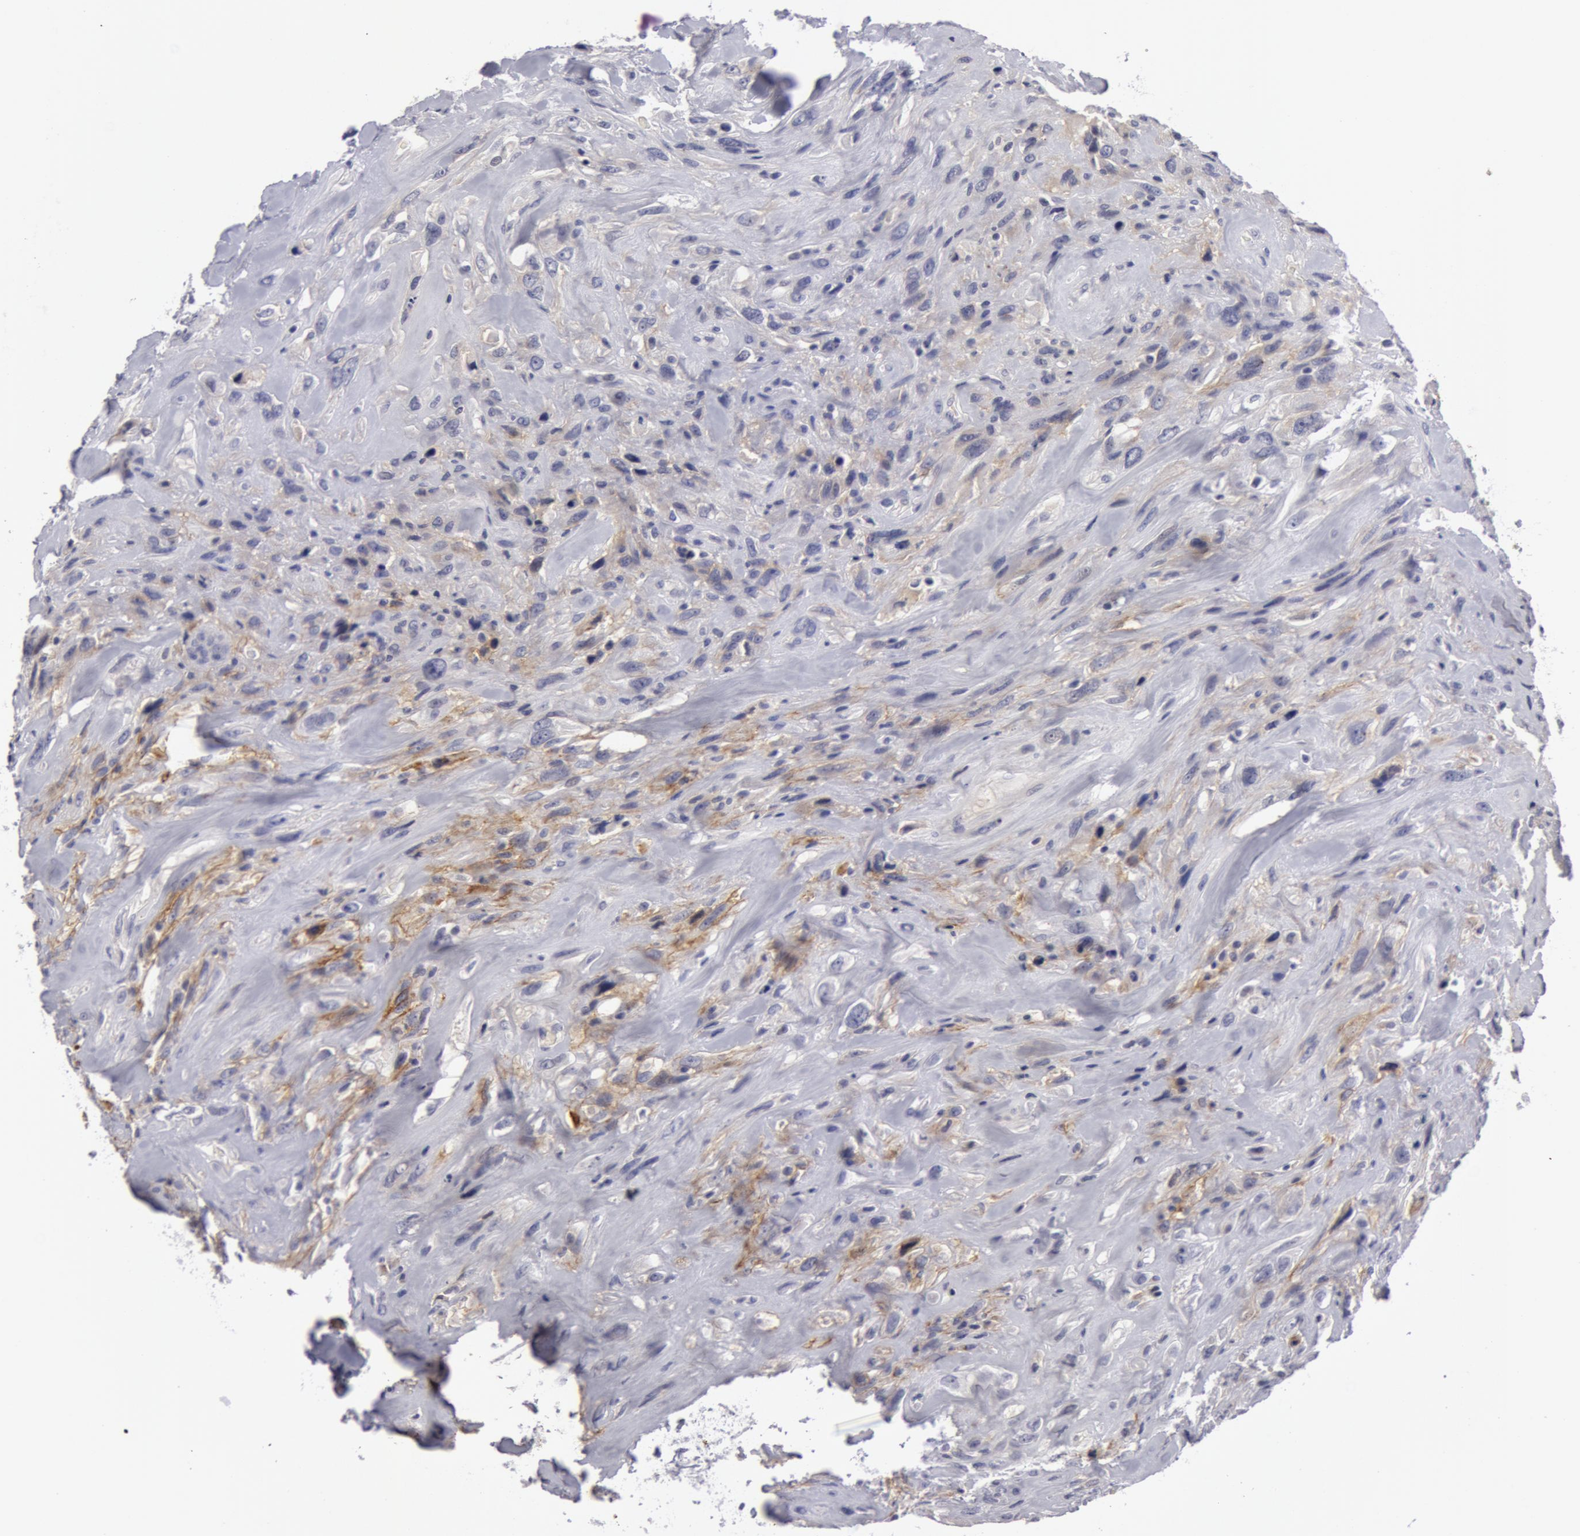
{"staining": {"intensity": "moderate", "quantity": "25%-75%", "location": "cytoplasmic/membranous"}, "tissue": "breast cancer", "cell_type": "Tumor cells", "image_type": "cancer", "snomed": [{"axis": "morphology", "description": "Neoplasm, malignant, NOS"}, {"axis": "topography", "description": "Breast"}], "caption": "This image reveals immunohistochemistry (IHC) staining of breast cancer, with medium moderate cytoplasmic/membranous positivity in about 25%-75% of tumor cells.", "gene": "NLGN4X", "patient": {"sex": "female", "age": 50}}